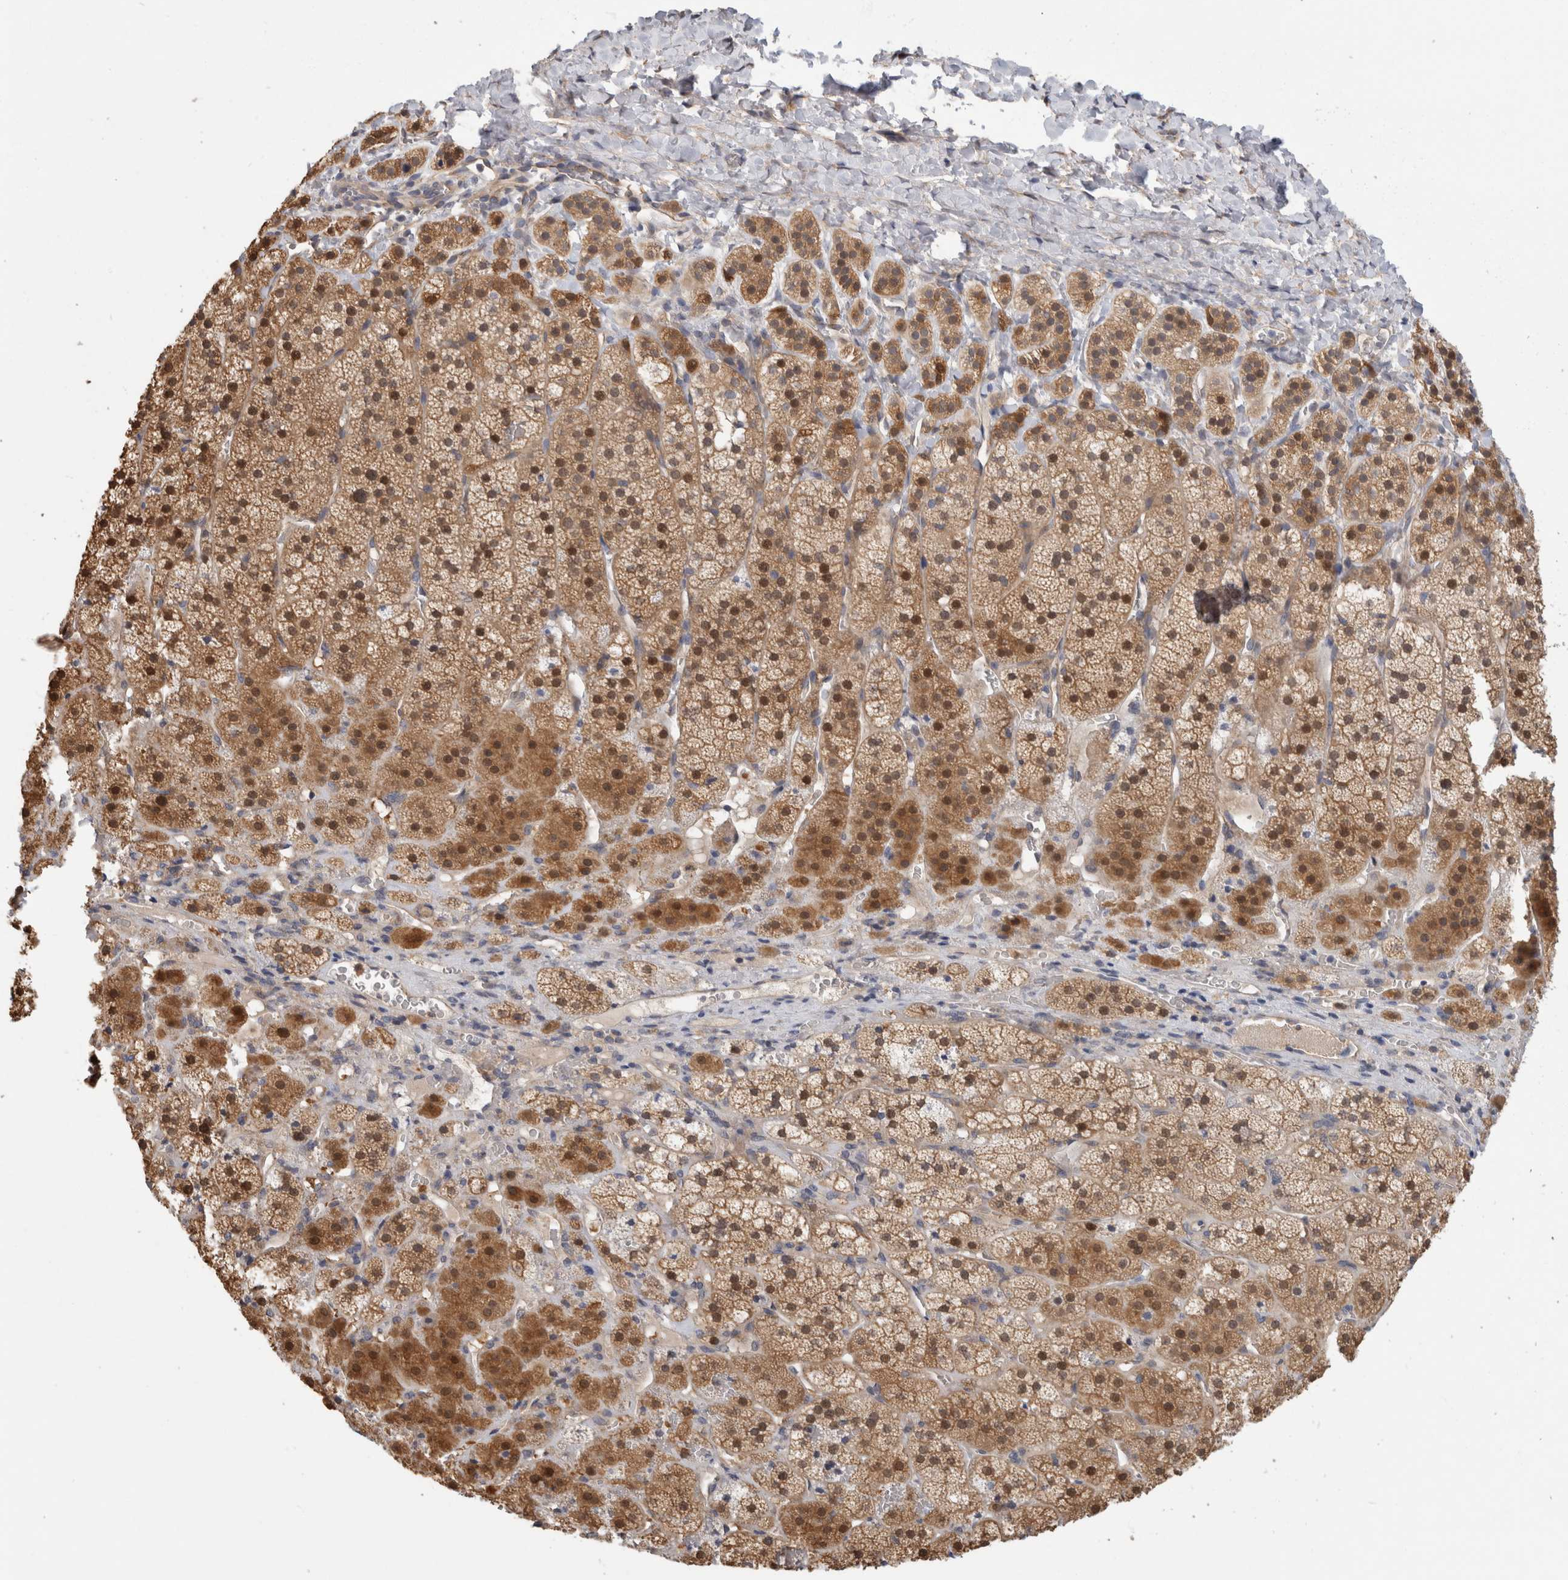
{"staining": {"intensity": "moderate", "quantity": ">75%", "location": "cytoplasmic/membranous,nuclear"}, "tissue": "adrenal gland", "cell_type": "Glandular cells", "image_type": "normal", "snomed": [{"axis": "morphology", "description": "Normal tissue, NOS"}, {"axis": "topography", "description": "Adrenal gland"}], "caption": "This histopathology image shows immunohistochemistry staining of normal adrenal gland, with medium moderate cytoplasmic/membranous,nuclear expression in about >75% of glandular cells.", "gene": "PGM1", "patient": {"sex": "female", "age": 44}}